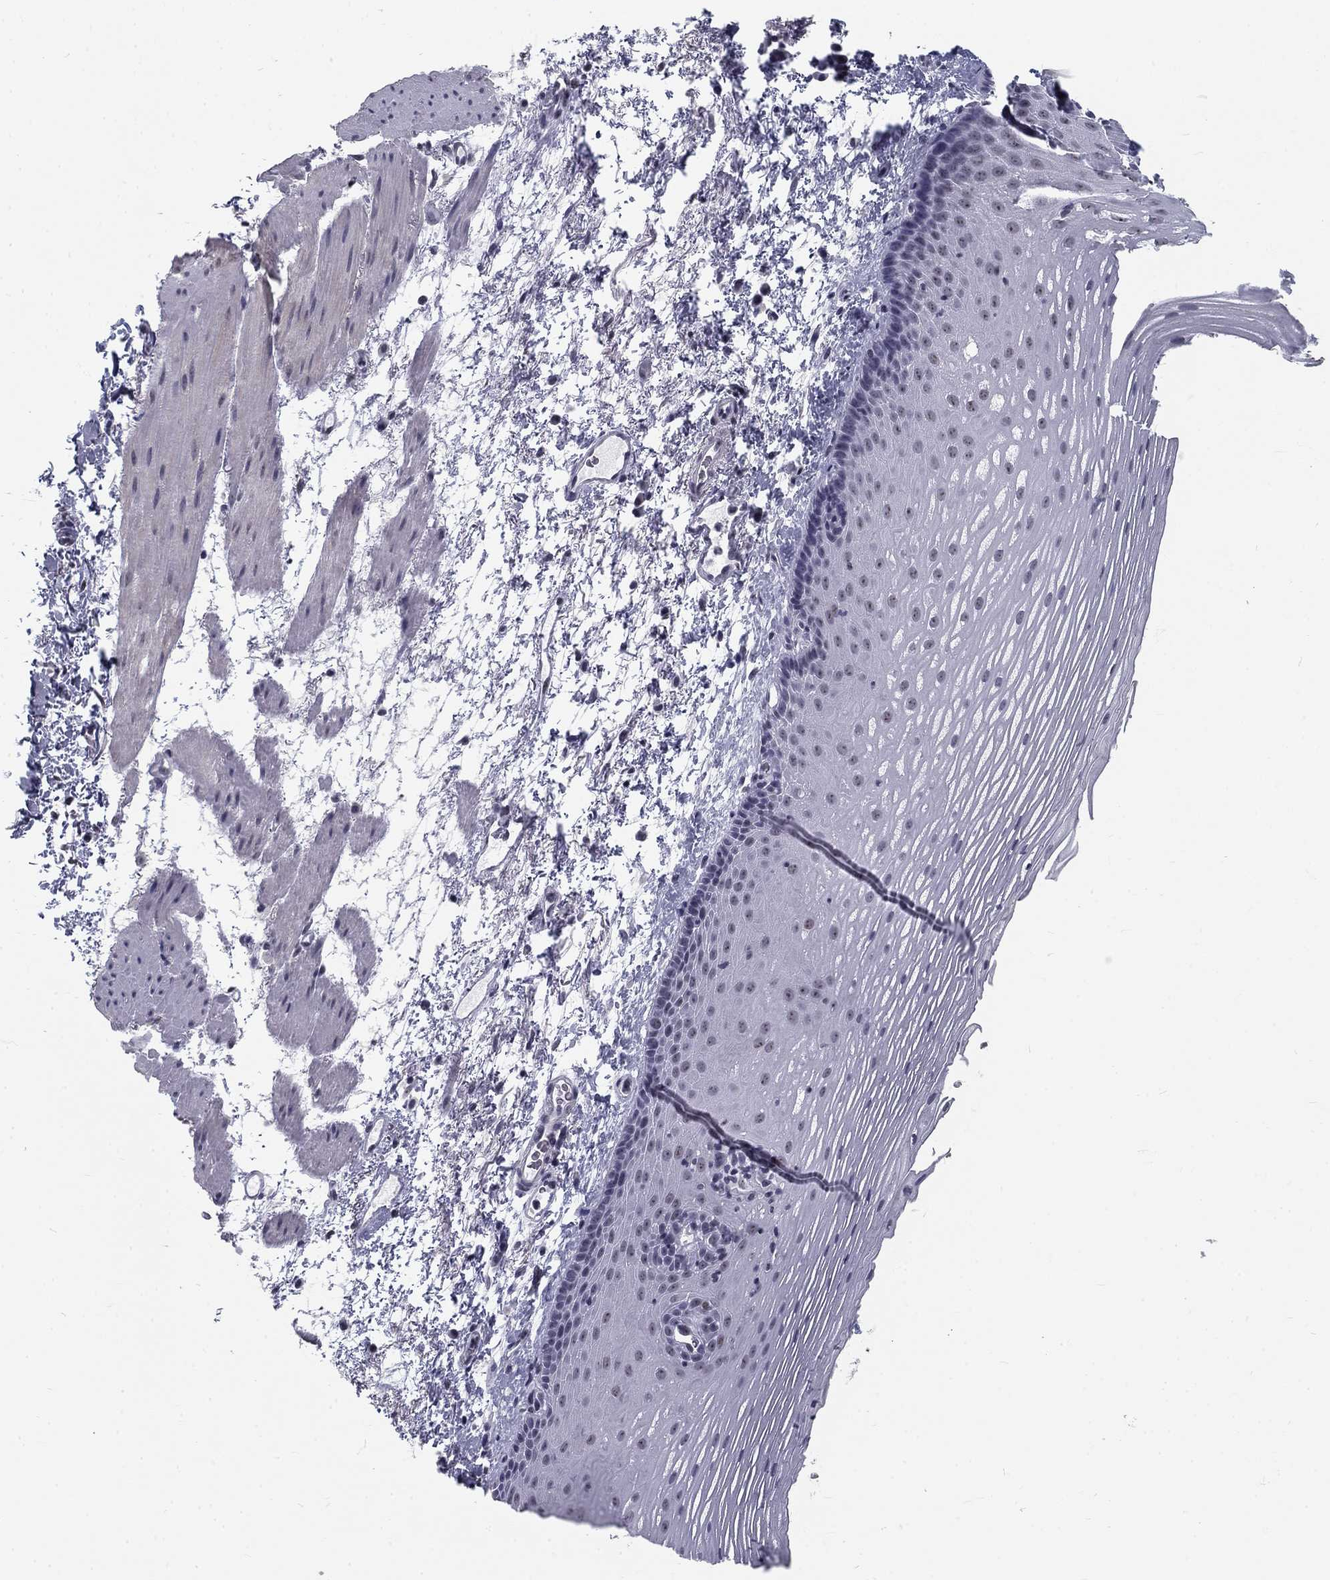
{"staining": {"intensity": "negative", "quantity": "none", "location": "none"}, "tissue": "esophagus", "cell_type": "Squamous epithelial cells", "image_type": "normal", "snomed": [{"axis": "morphology", "description": "Normal tissue, NOS"}, {"axis": "topography", "description": "Esophagus"}], "caption": "Photomicrograph shows no protein expression in squamous epithelial cells of normal esophagus. The staining was performed using DAB (3,3'-diaminobenzidine) to visualize the protein expression in brown, while the nuclei were stained in blue with hematoxylin (Magnification: 20x).", "gene": "SNORC", "patient": {"sex": "male", "age": 76}}